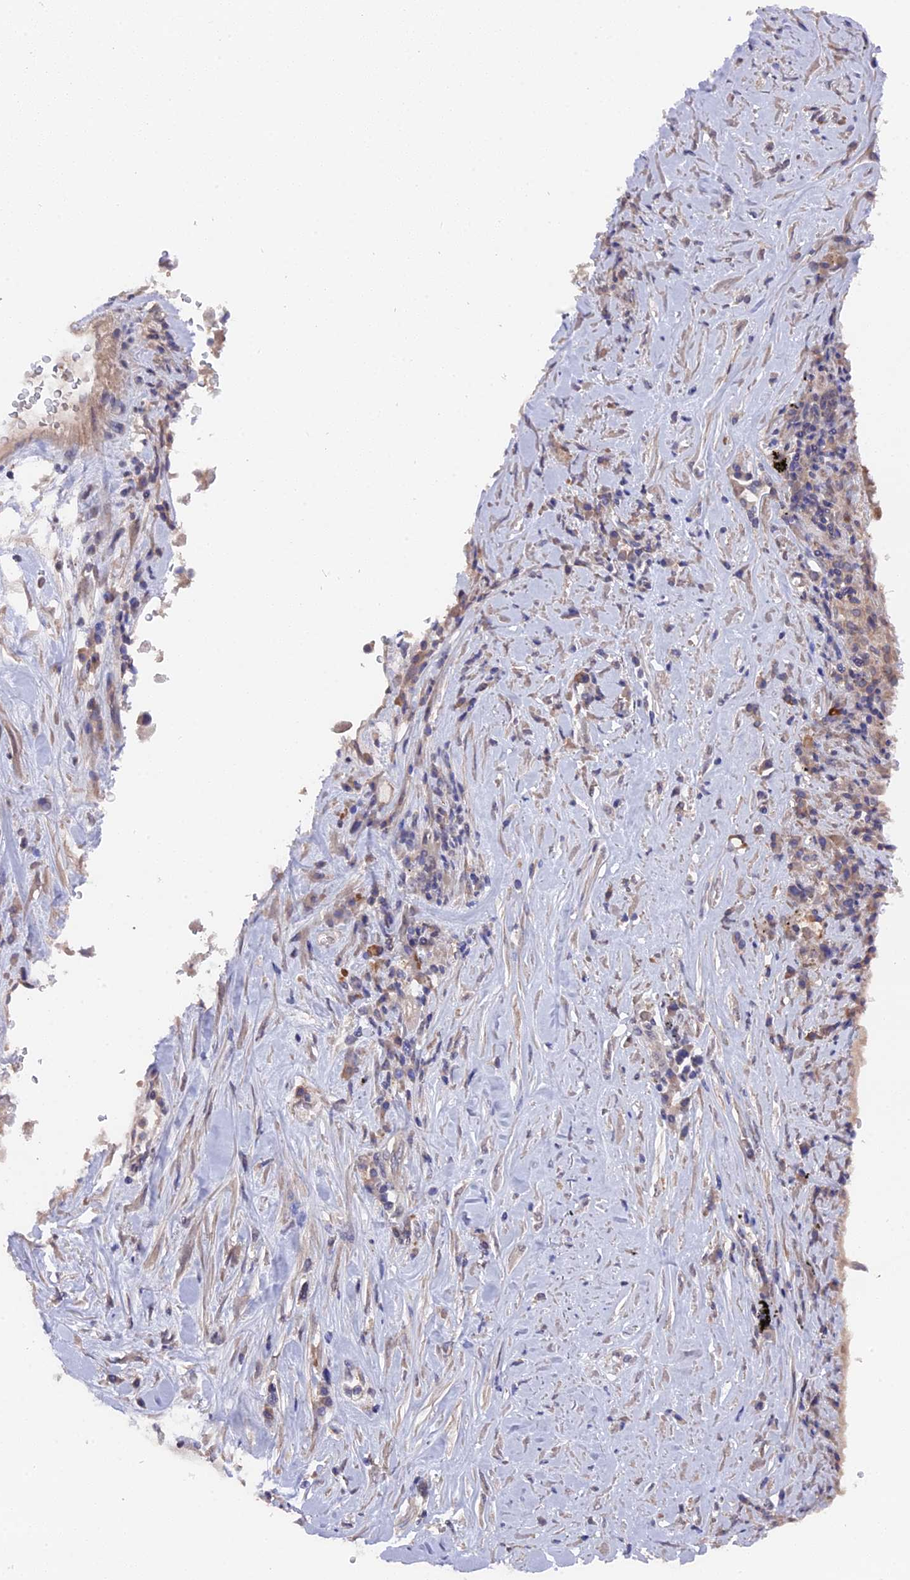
{"staining": {"intensity": "moderate", "quantity": "25%-75%", "location": "cytoplasmic/membranous"}, "tissue": "lung cancer", "cell_type": "Tumor cells", "image_type": "cancer", "snomed": [{"axis": "morphology", "description": "Squamous cell carcinoma, NOS"}, {"axis": "topography", "description": "Lung"}], "caption": "Lung cancer (squamous cell carcinoma) was stained to show a protein in brown. There is medium levels of moderate cytoplasmic/membranous positivity in approximately 25%-75% of tumor cells.", "gene": "ZCCHC2", "patient": {"sex": "male", "age": 61}}